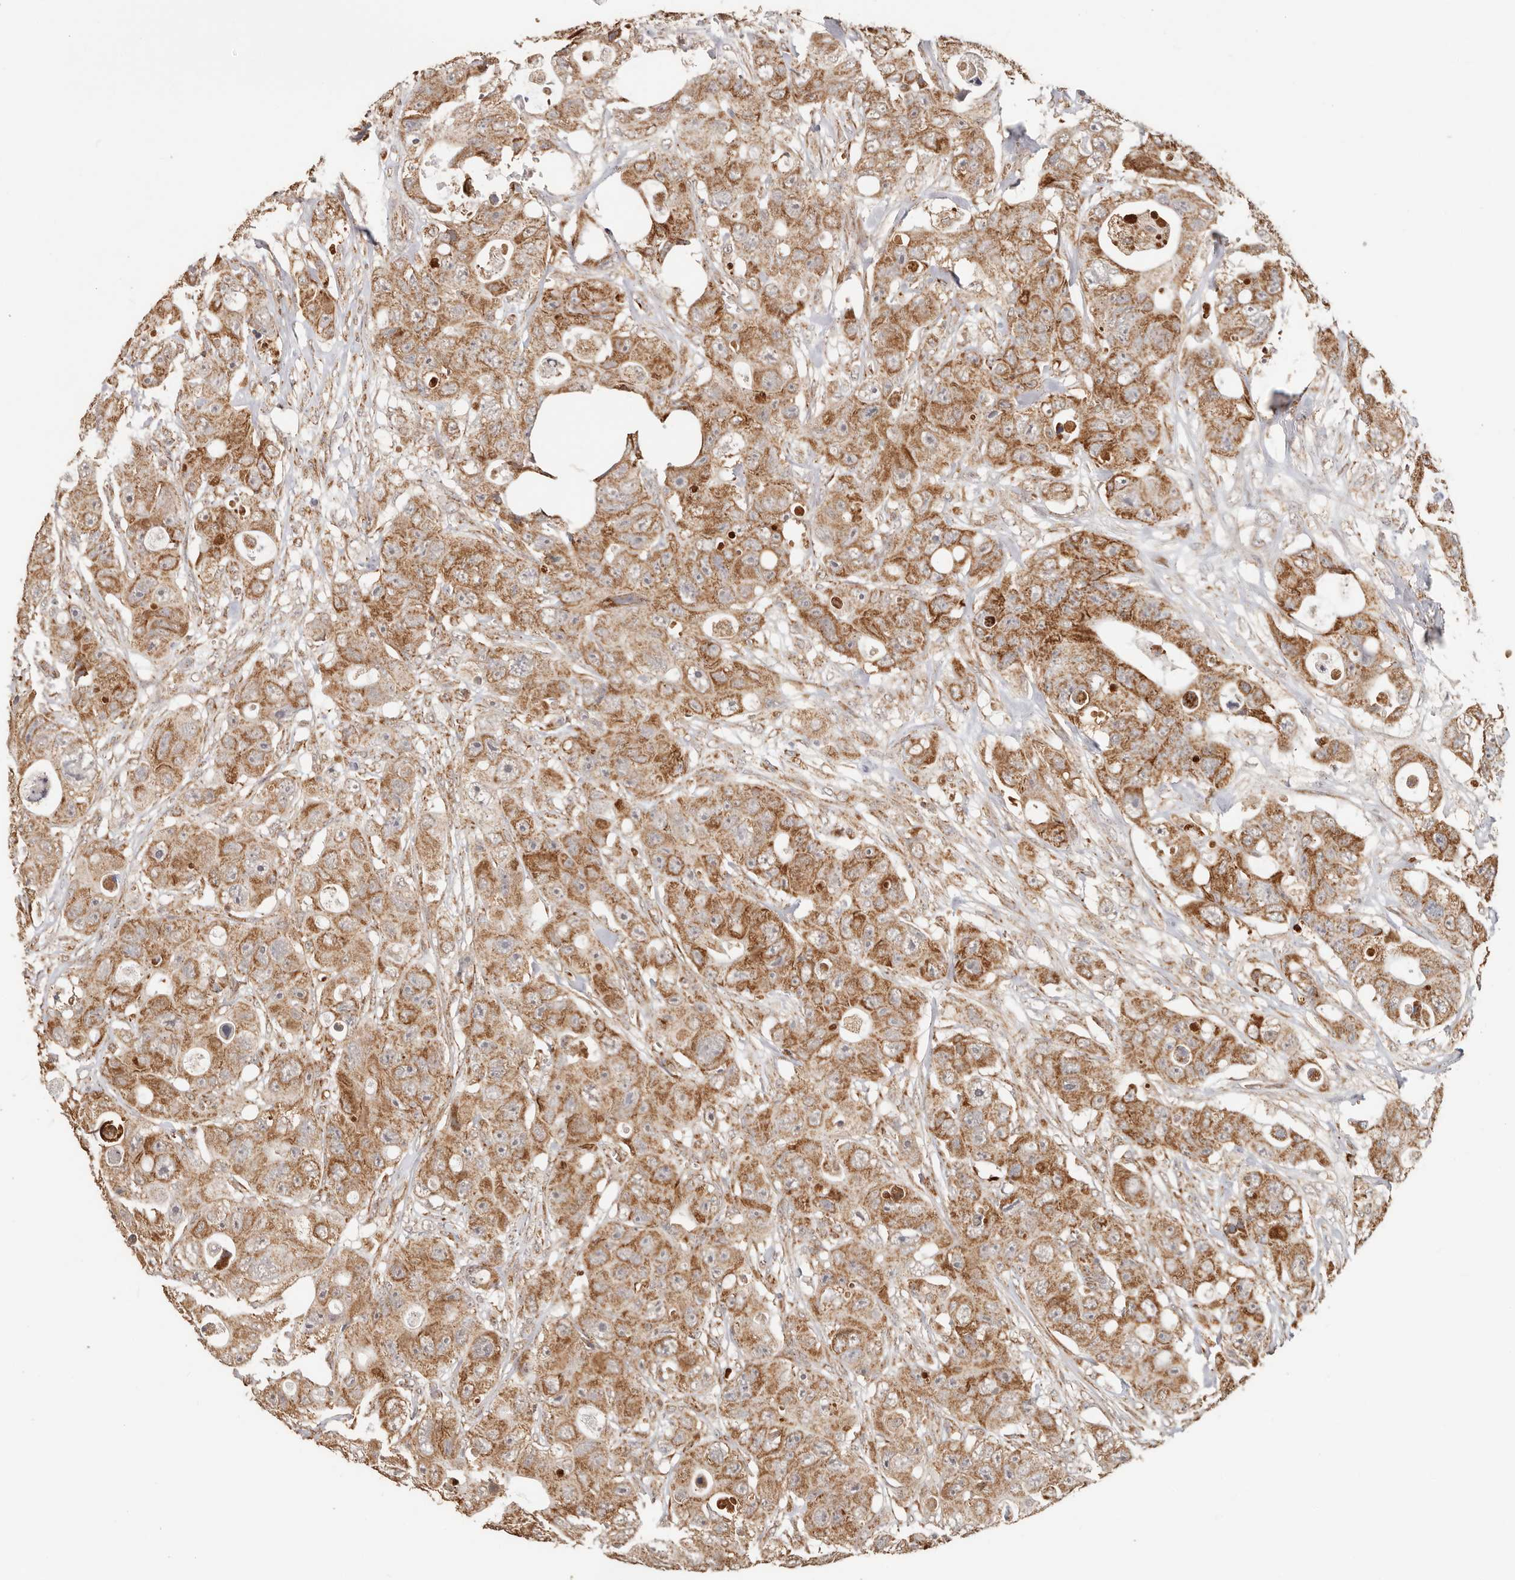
{"staining": {"intensity": "strong", "quantity": ">75%", "location": "cytoplasmic/membranous"}, "tissue": "colorectal cancer", "cell_type": "Tumor cells", "image_type": "cancer", "snomed": [{"axis": "morphology", "description": "Adenocarcinoma, NOS"}, {"axis": "topography", "description": "Colon"}], "caption": "High-power microscopy captured an immunohistochemistry (IHC) photomicrograph of colorectal cancer (adenocarcinoma), revealing strong cytoplasmic/membranous expression in approximately >75% of tumor cells.", "gene": "NDUFB11", "patient": {"sex": "female", "age": 46}}